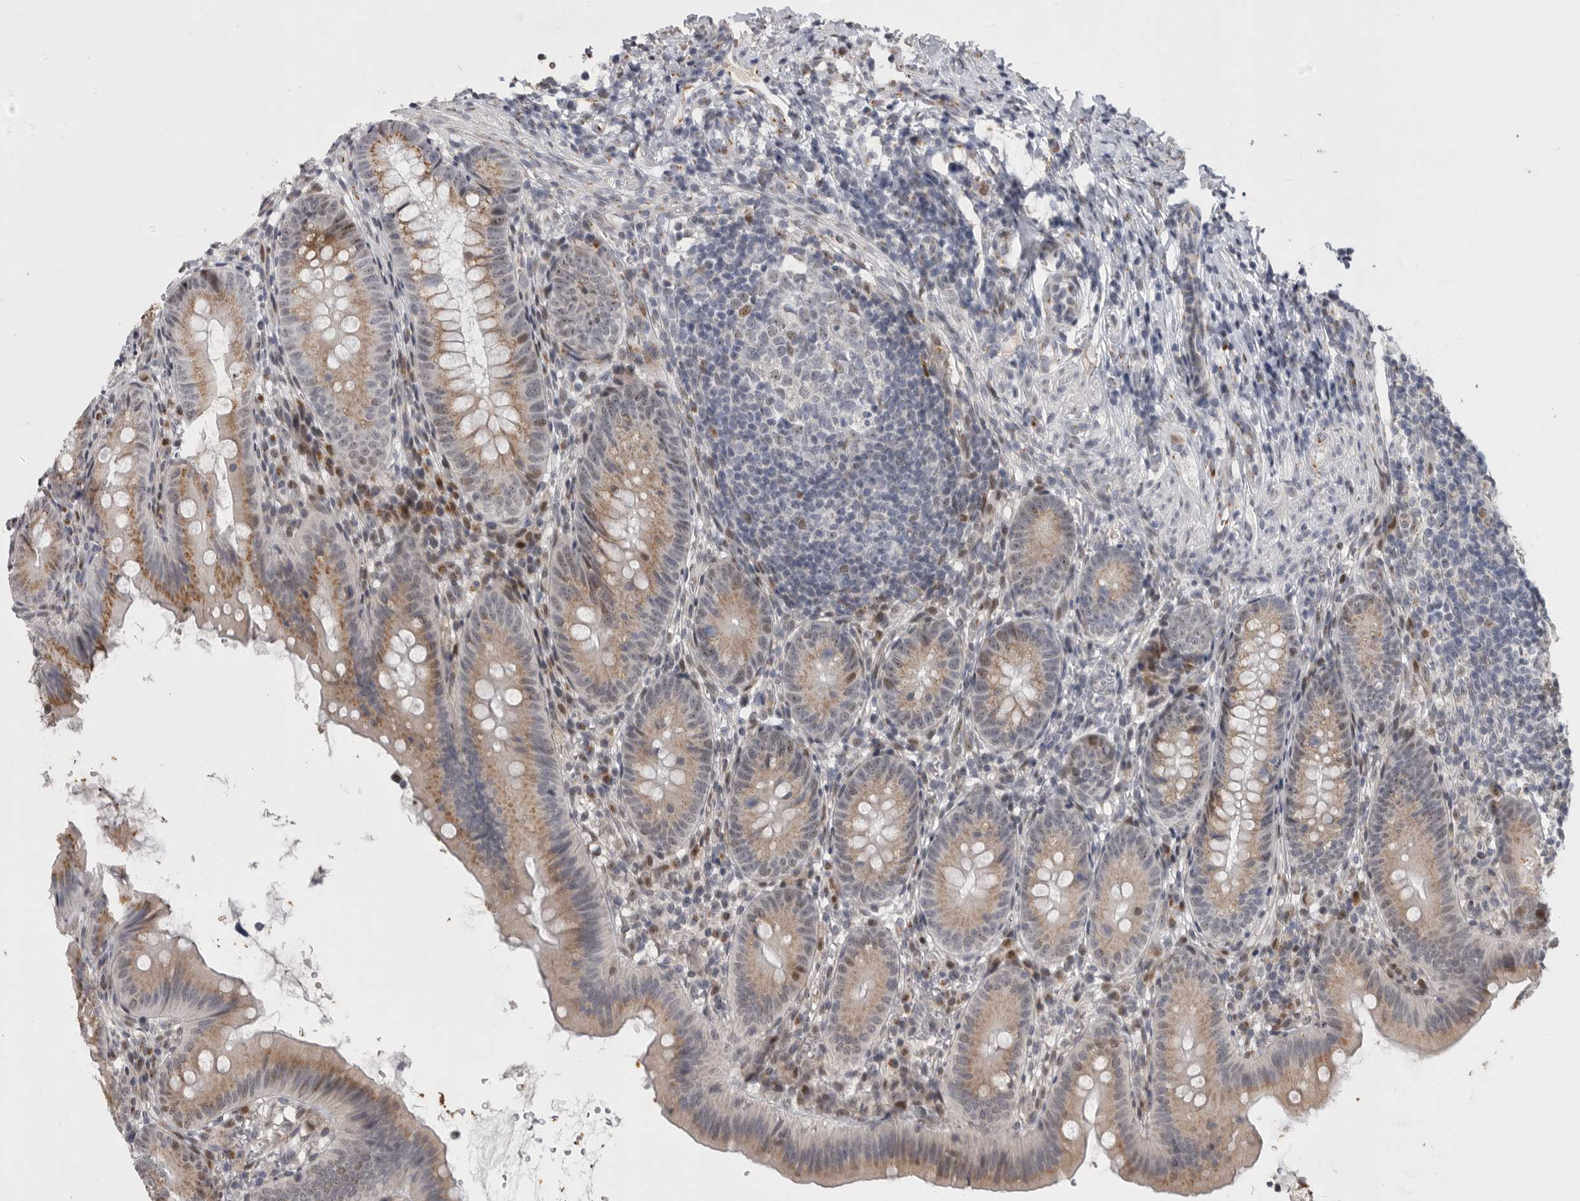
{"staining": {"intensity": "moderate", "quantity": "25%-75%", "location": "cytoplasmic/membranous"}, "tissue": "appendix", "cell_type": "Glandular cells", "image_type": "normal", "snomed": [{"axis": "morphology", "description": "Normal tissue, NOS"}, {"axis": "topography", "description": "Appendix"}], "caption": "An immunohistochemistry (IHC) micrograph of unremarkable tissue is shown. Protein staining in brown highlights moderate cytoplasmic/membranous positivity in appendix within glandular cells.", "gene": "PCMTD1", "patient": {"sex": "male", "age": 1}}